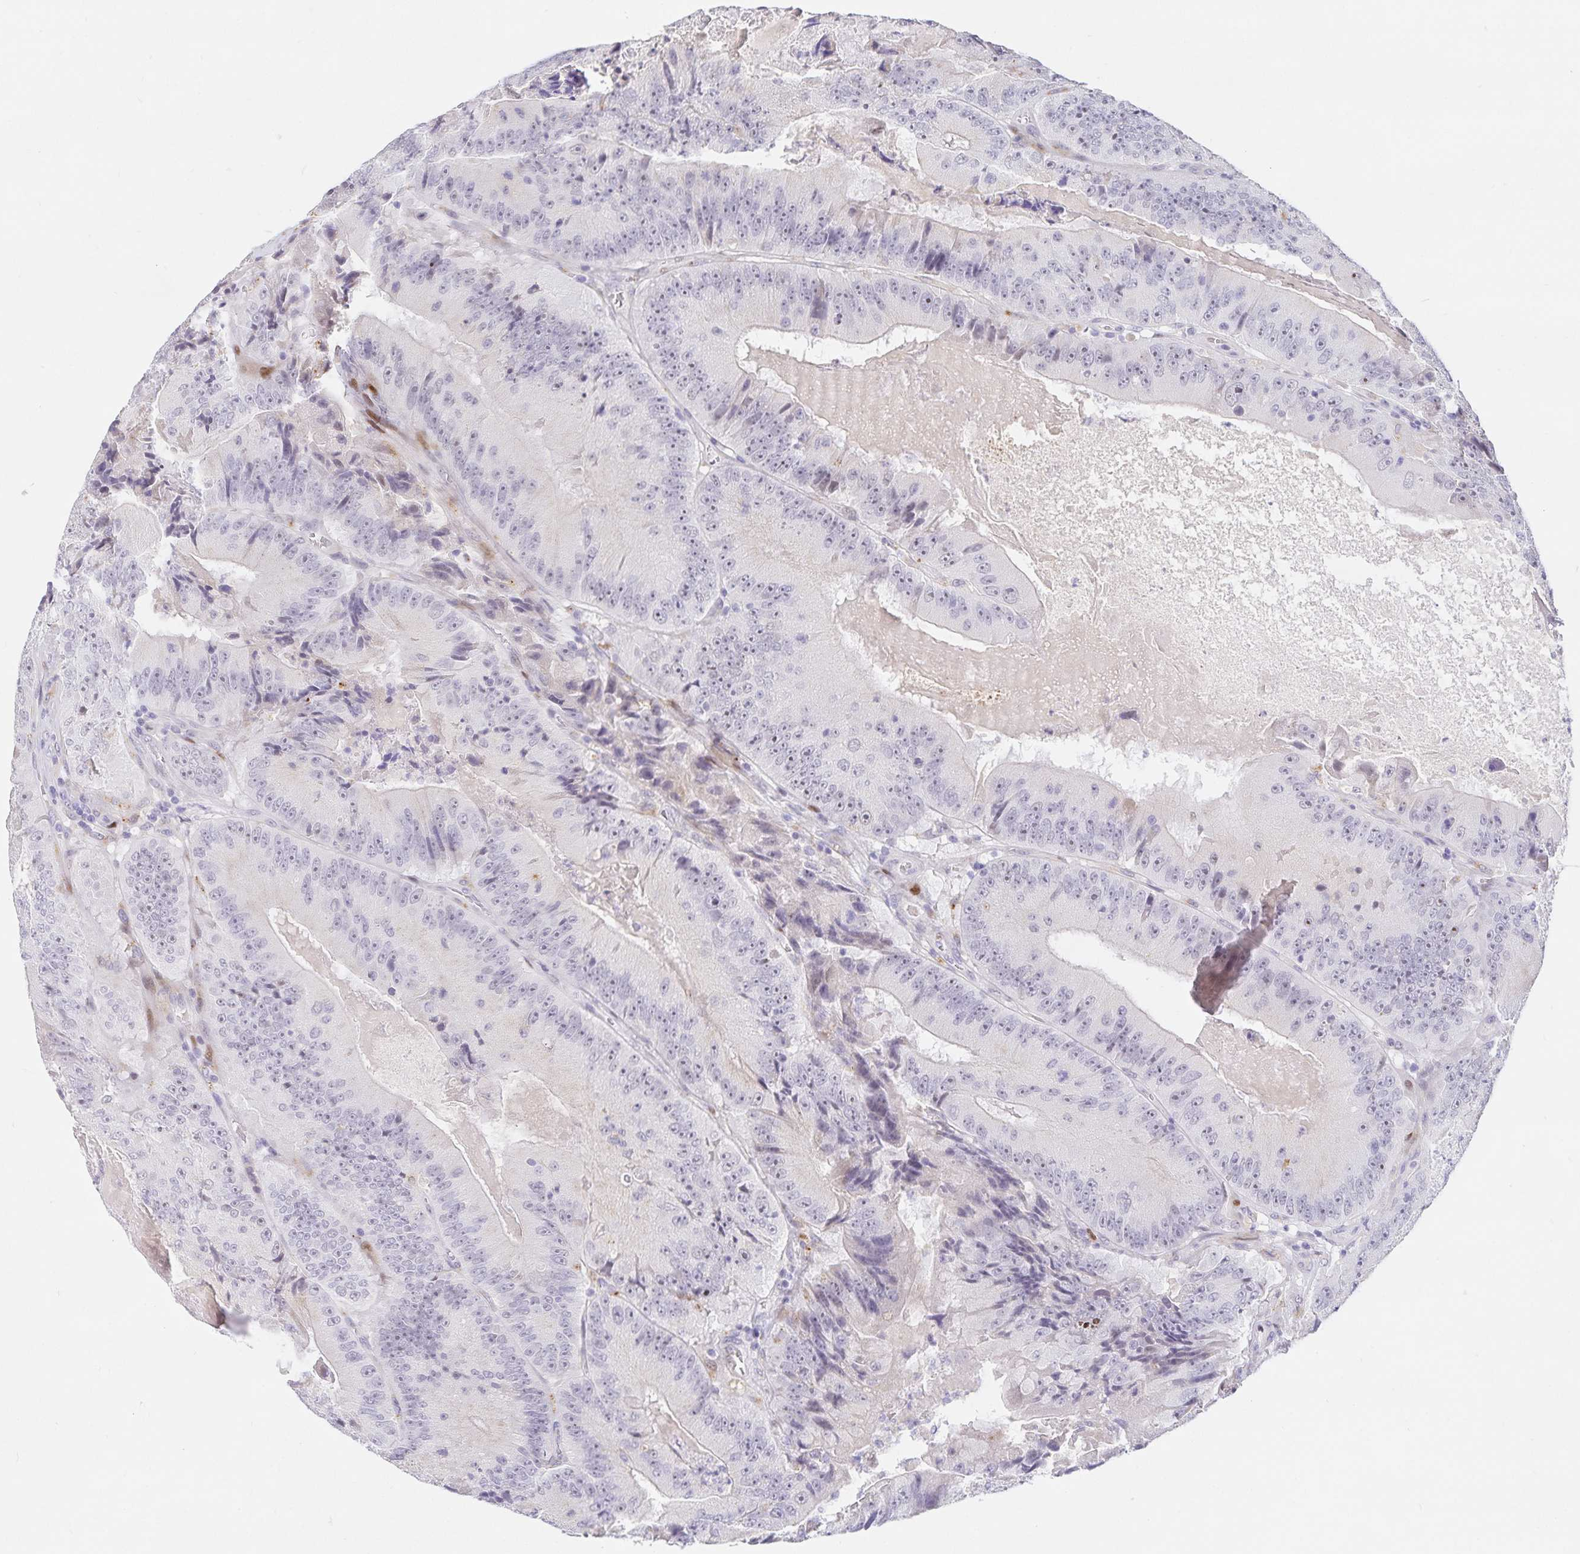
{"staining": {"intensity": "negative", "quantity": "none", "location": "none"}, "tissue": "colorectal cancer", "cell_type": "Tumor cells", "image_type": "cancer", "snomed": [{"axis": "morphology", "description": "Adenocarcinoma, NOS"}, {"axis": "topography", "description": "Colon"}], "caption": "Tumor cells show no significant protein staining in colorectal adenocarcinoma. (DAB immunohistochemistry (IHC) with hematoxylin counter stain).", "gene": "KBTBD13", "patient": {"sex": "female", "age": 86}}